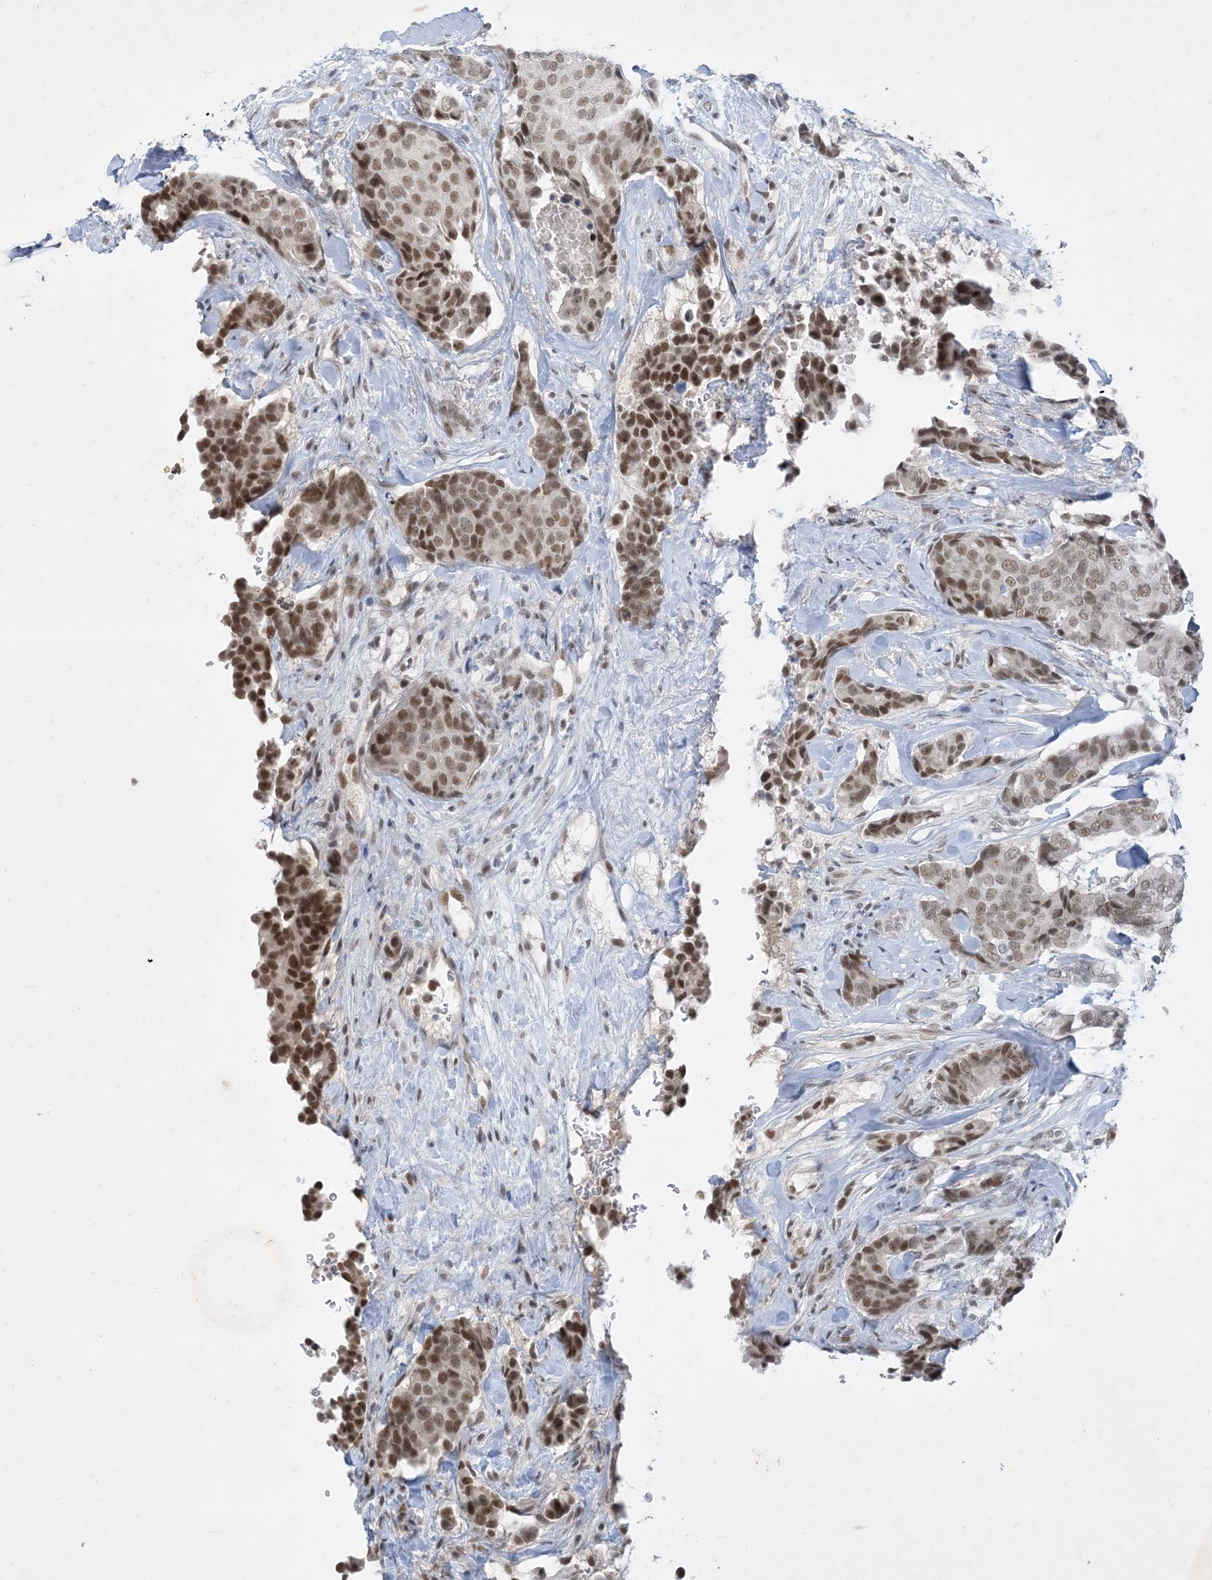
{"staining": {"intensity": "moderate", "quantity": ">75%", "location": "nuclear"}, "tissue": "breast cancer", "cell_type": "Tumor cells", "image_type": "cancer", "snomed": [{"axis": "morphology", "description": "Duct carcinoma"}, {"axis": "topography", "description": "Breast"}], "caption": "Brown immunohistochemical staining in human breast cancer (invasive ductal carcinoma) exhibits moderate nuclear positivity in about >75% of tumor cells.", "gene": "ZNF674", "patient": {"sex": "female", "age": 75}}